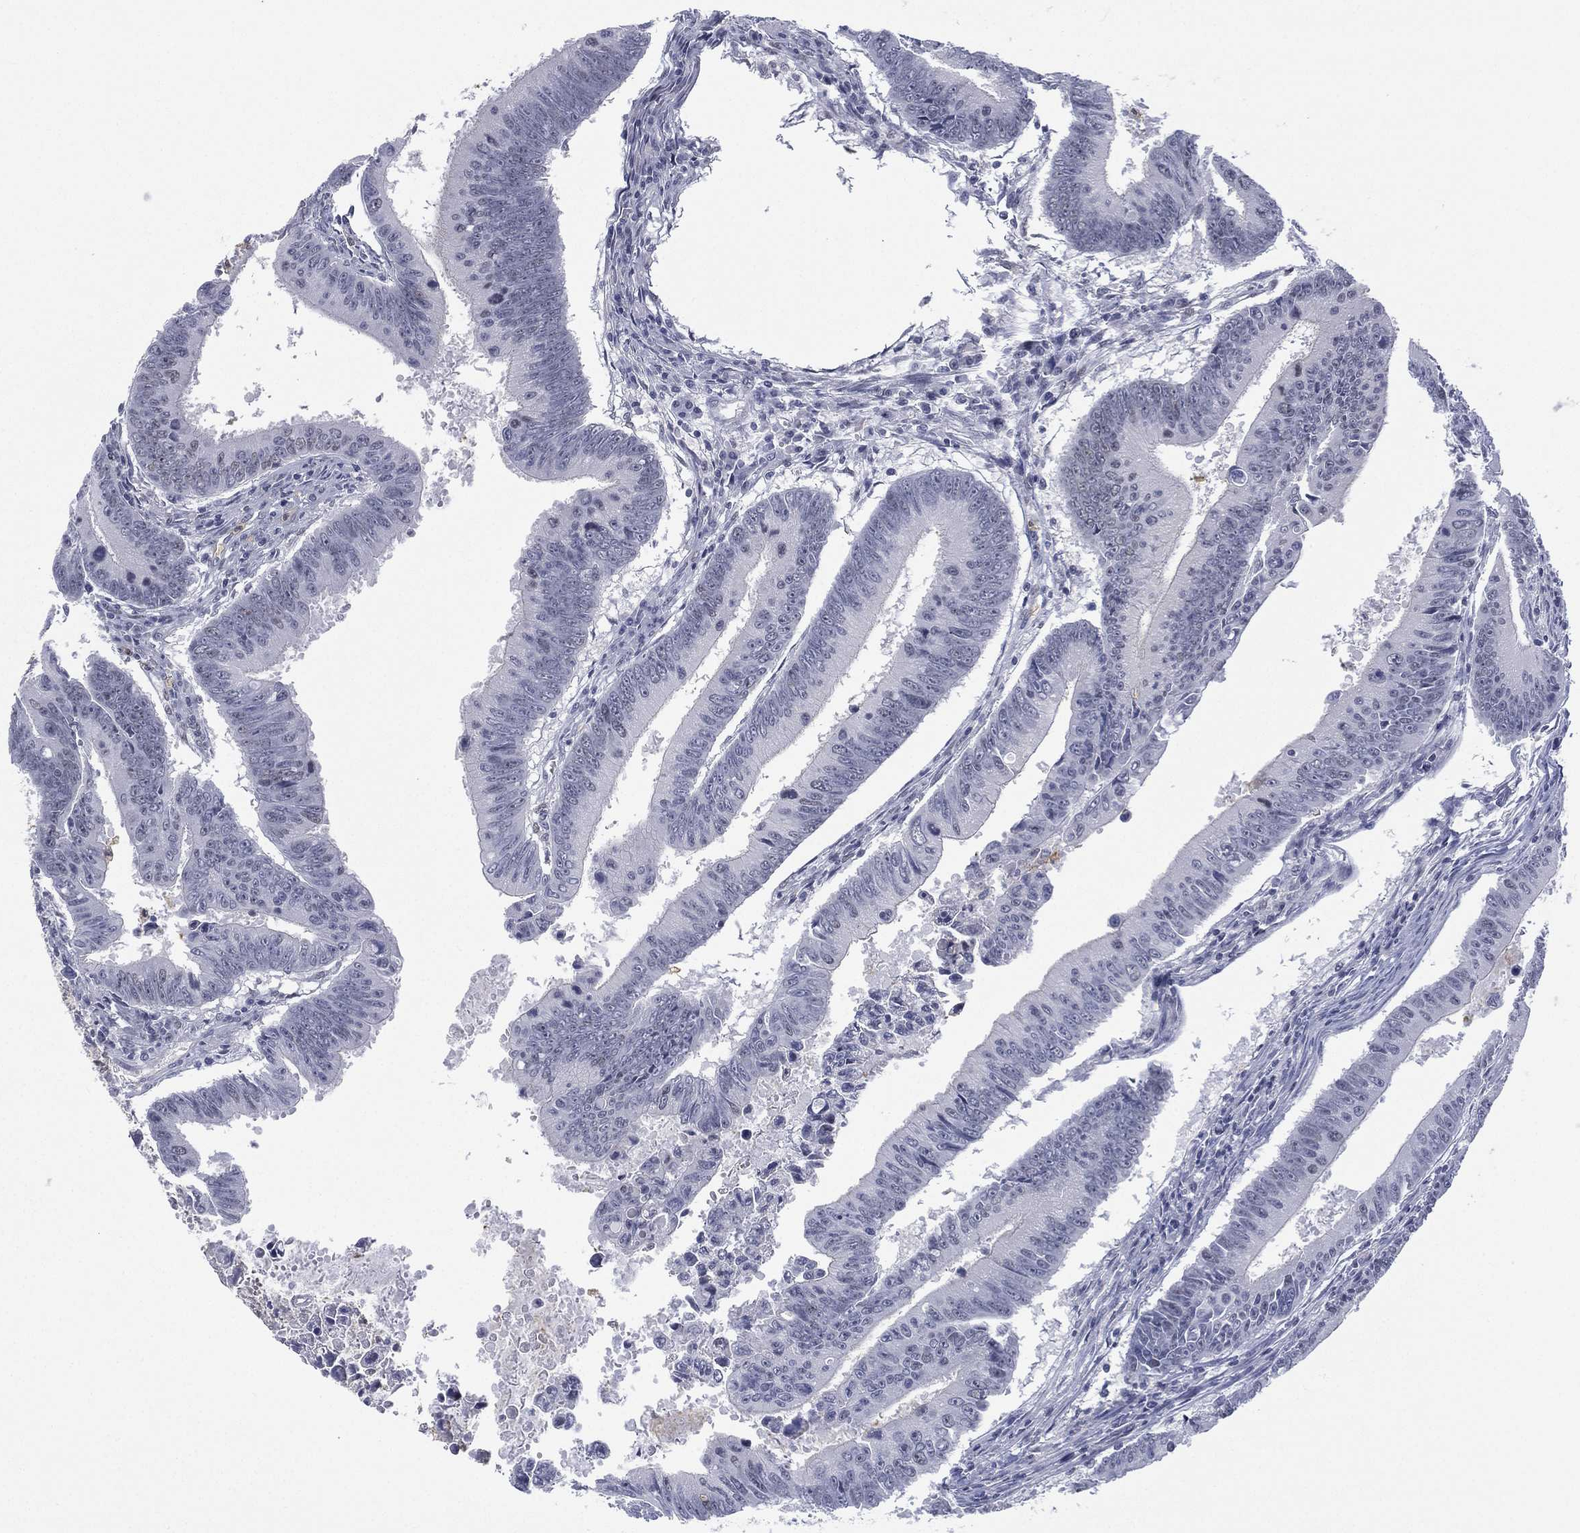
{"staining": {"intensity": "weak", "quantity": "<25%", "location": "nuclear"}, "tissue": "colorectal cancer", "cell_type": "Tumor cells", "image_type": "cancer", "snomed": [{"axis": "morphology", "description": "Adenocarcinoma, NOS"}, {"axis": "topography", "description": "Colon"}], "caption": "Immunohistochemistry micrograph of human adenocarcinoma (colorectal) stained for a protein (brown), which exhibits no staining in tumor cells. (DAB immunohistochemistry visualized using brightfield microscopy, high magnification).", "gene": "ZNF711", "patient": {"sex": "female", "age": 87}}